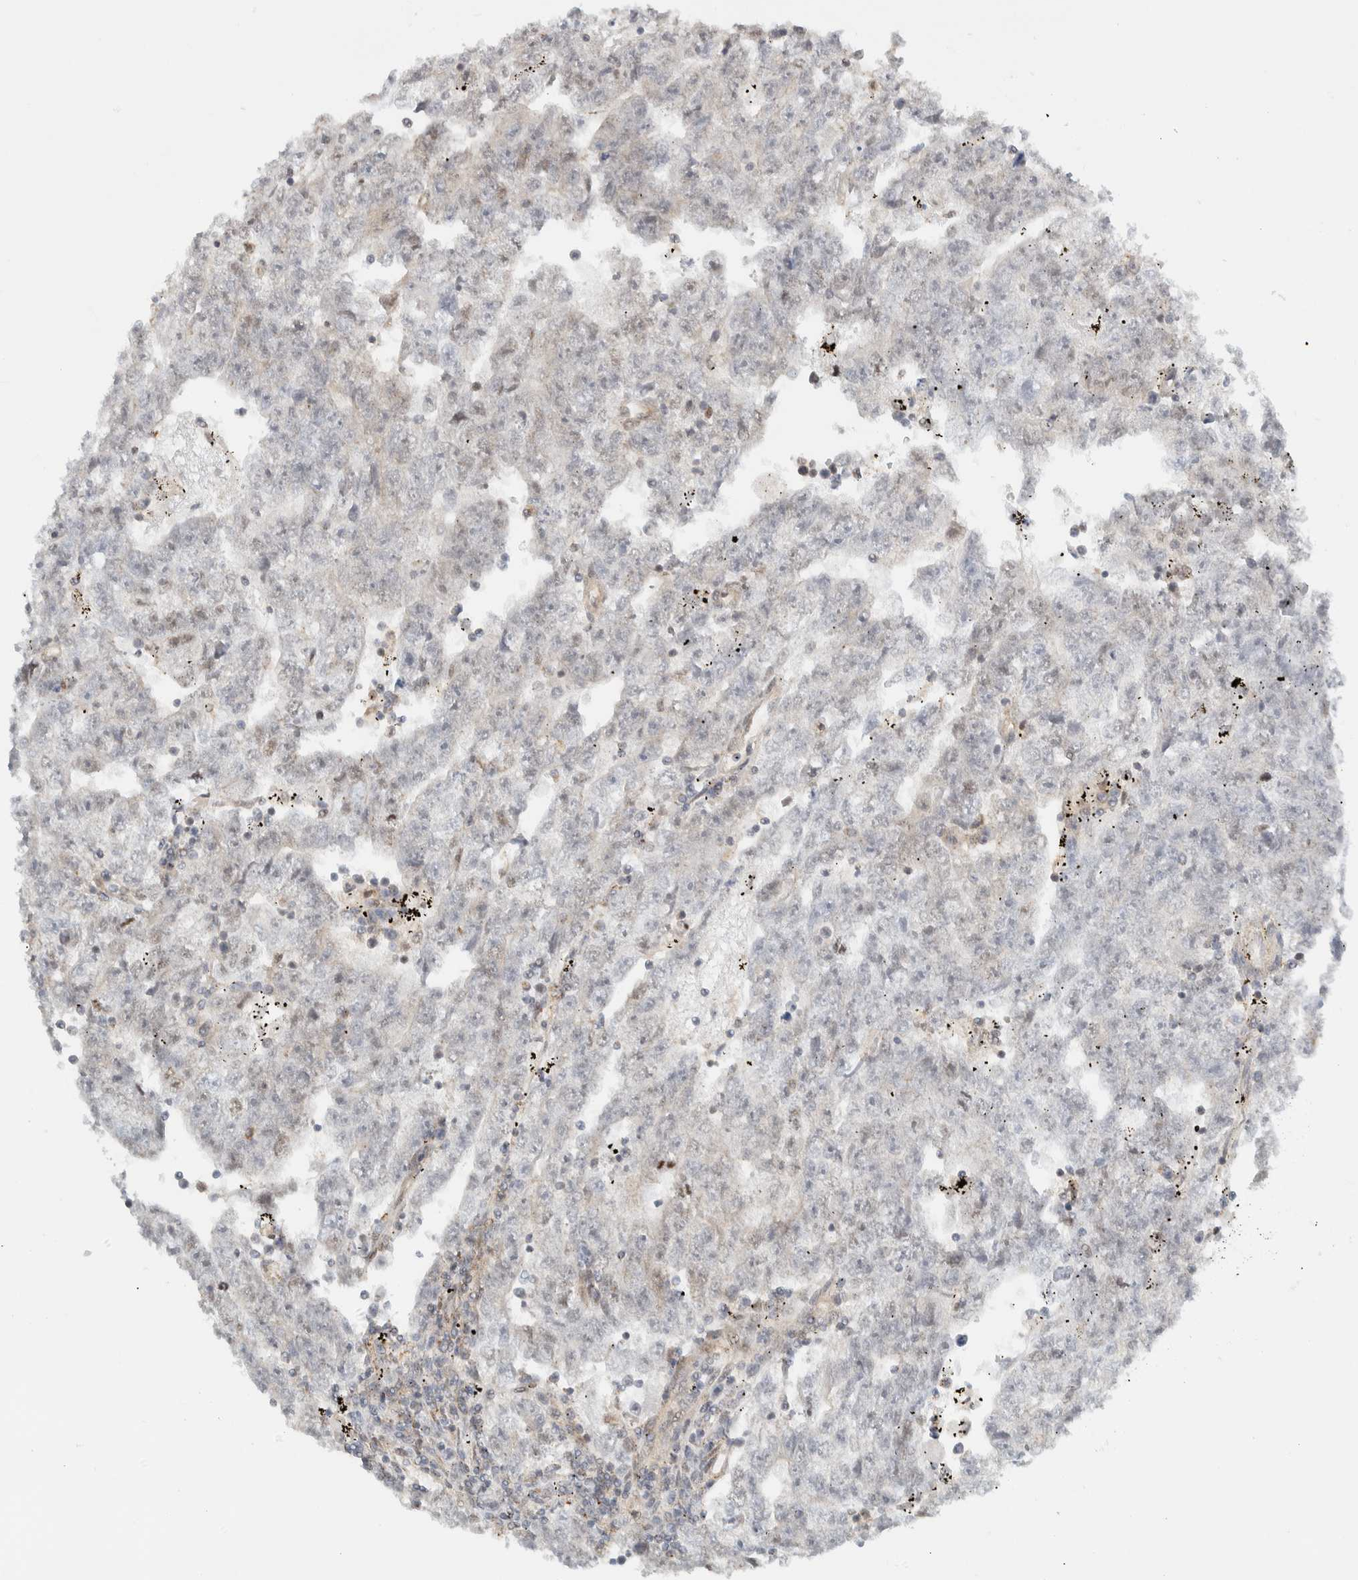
{"staining": {"intensity": "weak", "quantity": "<25%", "location": "nuclear"}, "tissue": "testis cancer", "cell_type": "Tumor cells", "image_type": "cancer", "snomed": [{"axis": "morphology", "description": "Carcinoma, Embryonal, NOS"}, {"axis": "topography", "description": "Testis"}], "caption": "High power microscopy photomicrograph of an immunohistochemistry micrograph of testis cancer, revealing no significant staining in tumor cells. (Stains: DAB immunohistochemistry with hematoxylin counter stain, Microscopy: brightfield microscopy at high magnification).", "gene": "TFE3", "patient": {"sex": "male", "age": 25}}